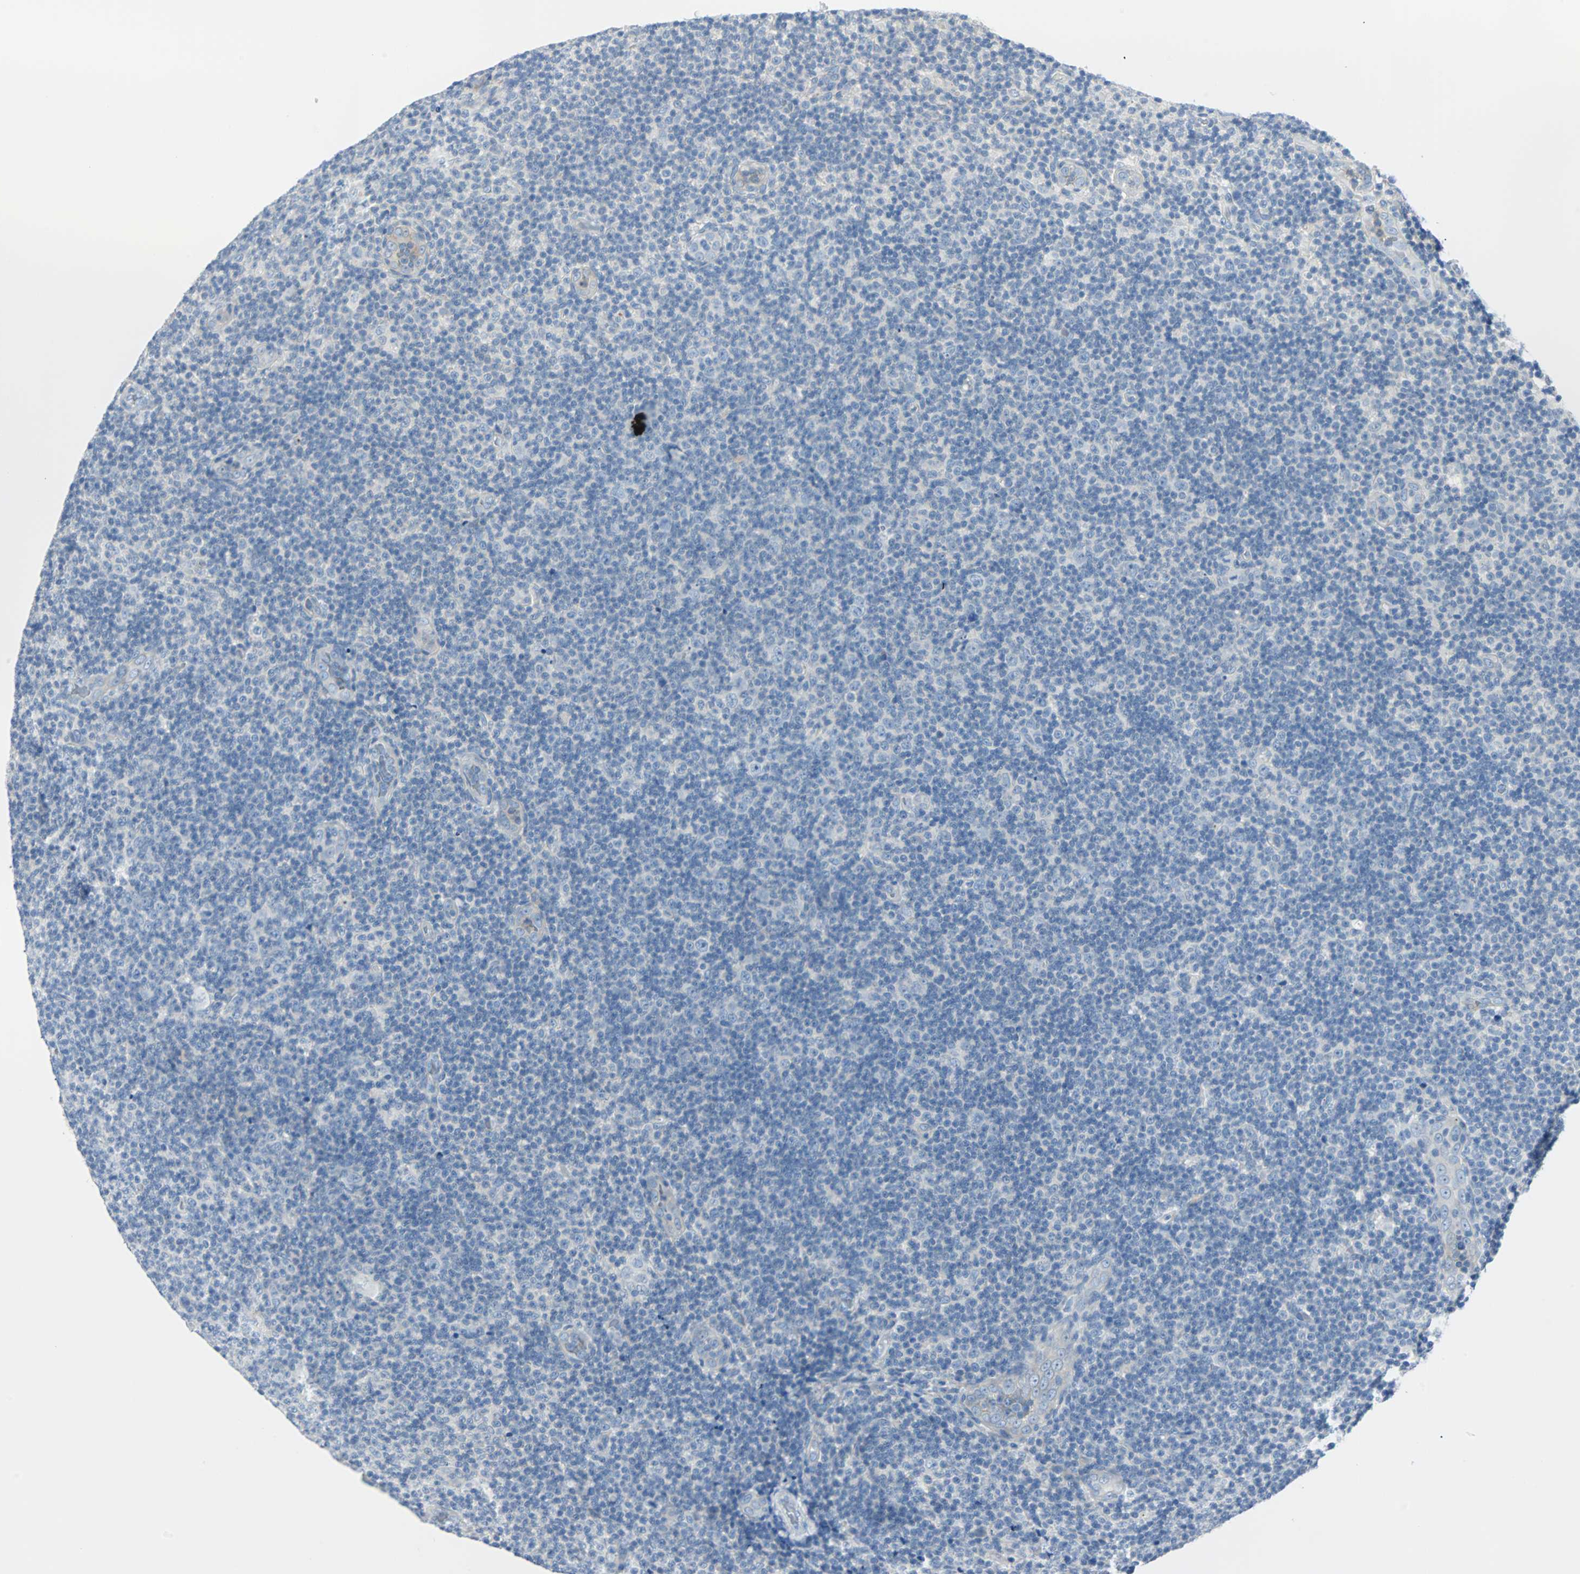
{"staining": {"intensity": "negative", "quantity": "none", "location": "none"}, "tissue": "lymphoma", "cell_type": "Tumor cells", "image_type": "cancer", "snomed": [{"axis": "morphology", "description": "Malignant lymphoma, non-Hodgkin's type, Low grade"}, {"axis": "topography", "description": "Lymph node"}], "caption": "Image shows no protein positivity in tumor cells of lymphoma tissue.", "gene": "RASA1", "patient": {"sex": "male", "age": 83}}